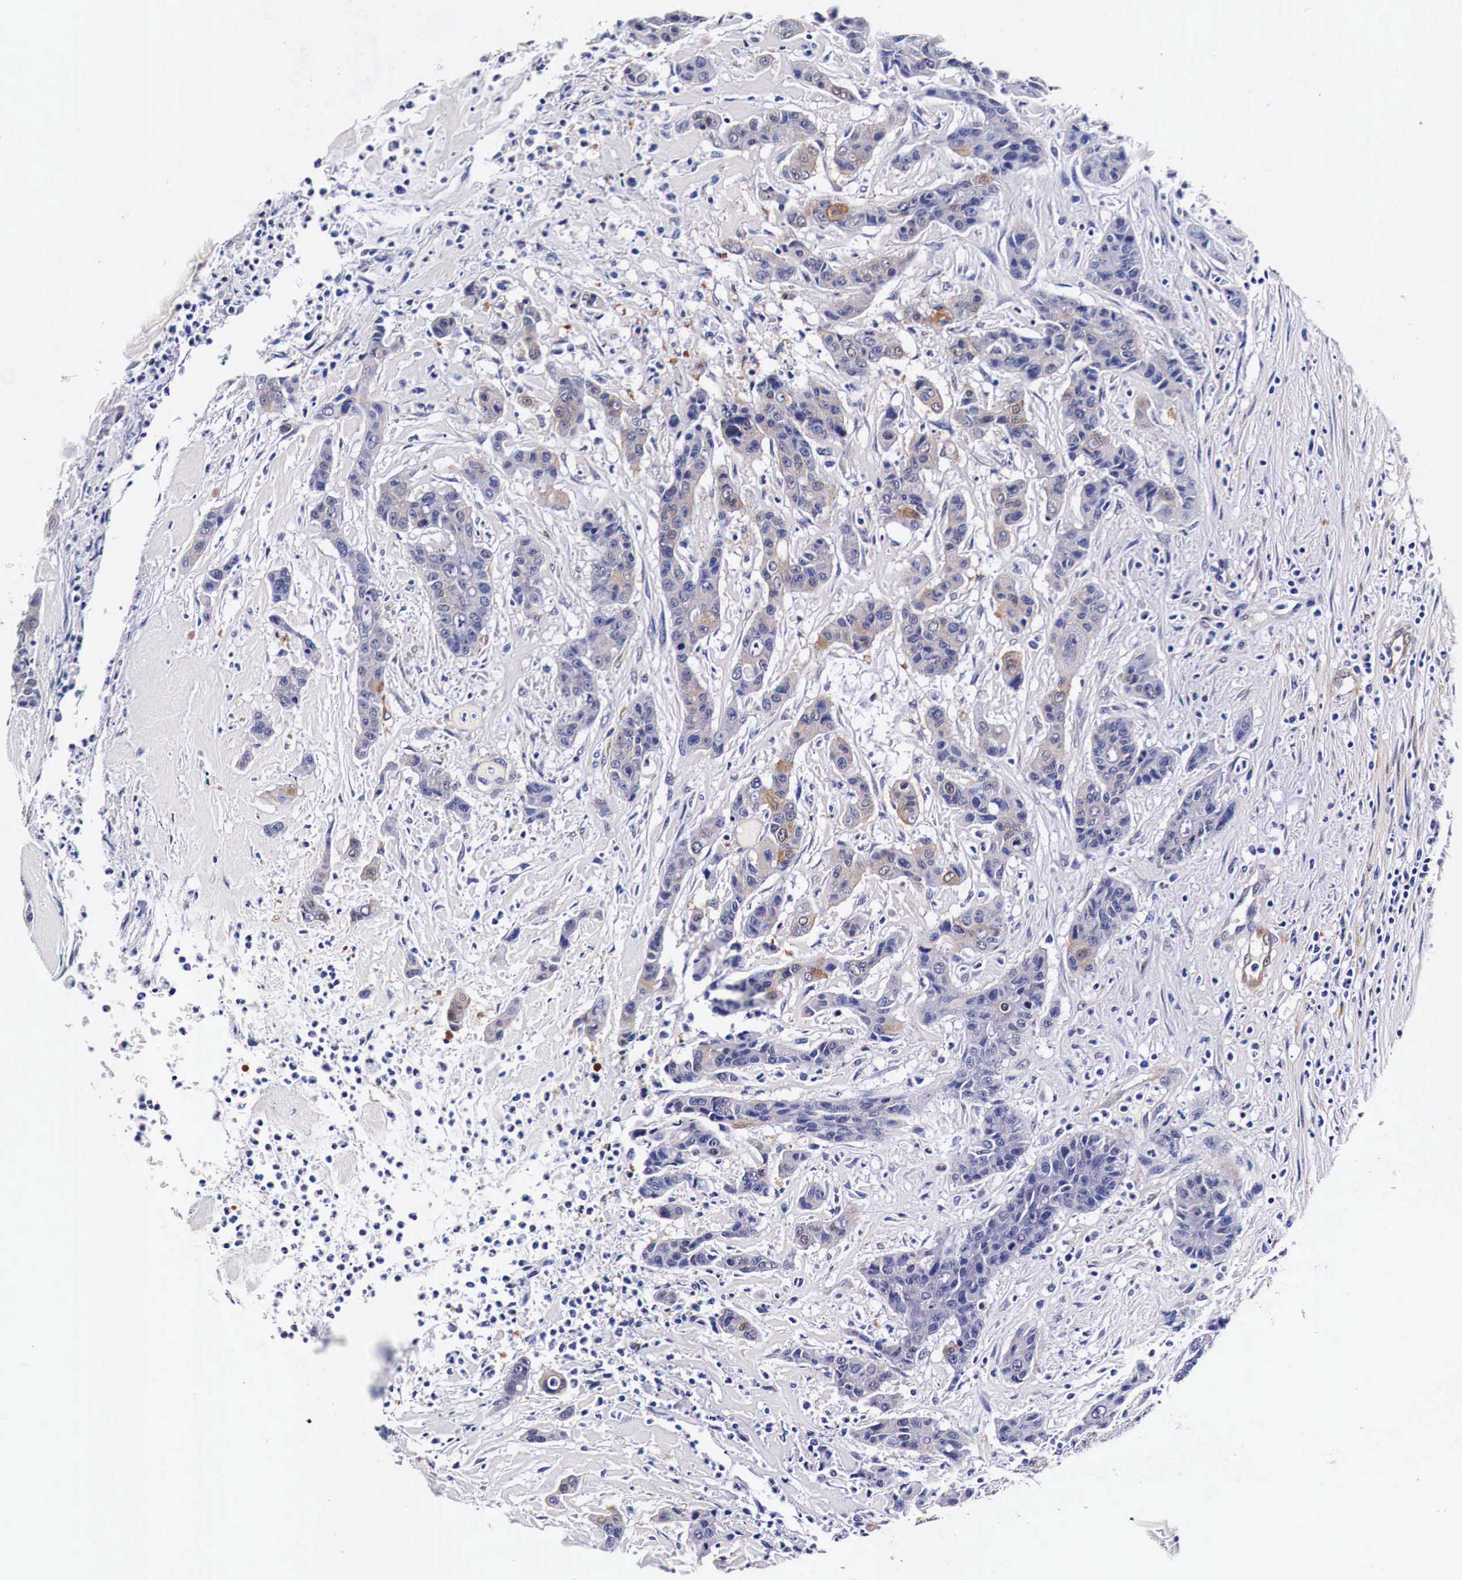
{"staining": {"intensity": "weak", "quantity": "<25%", "location": "cytoplasmic/membranous"}, "tissue": "colorectal cancer", "cell_type": "Tumor cells", "image_type": "cancer", "snomed": [{"axis": "morphology", "description": "Adenocarcinoma, NOS"}, {"axis": "topography", "description": "Colon"}], "caption": "Immunohistochemistry (IHC) photomicrograph of neoplastic tissue: colorectal cancer (adenocarcinoma) stained with DAB (3,3'-diaminobenzidine) reveals no significant protein expression in tumor cells.", "gene": "HSPB1", "patient": {"sex": "female", "age": 70}}